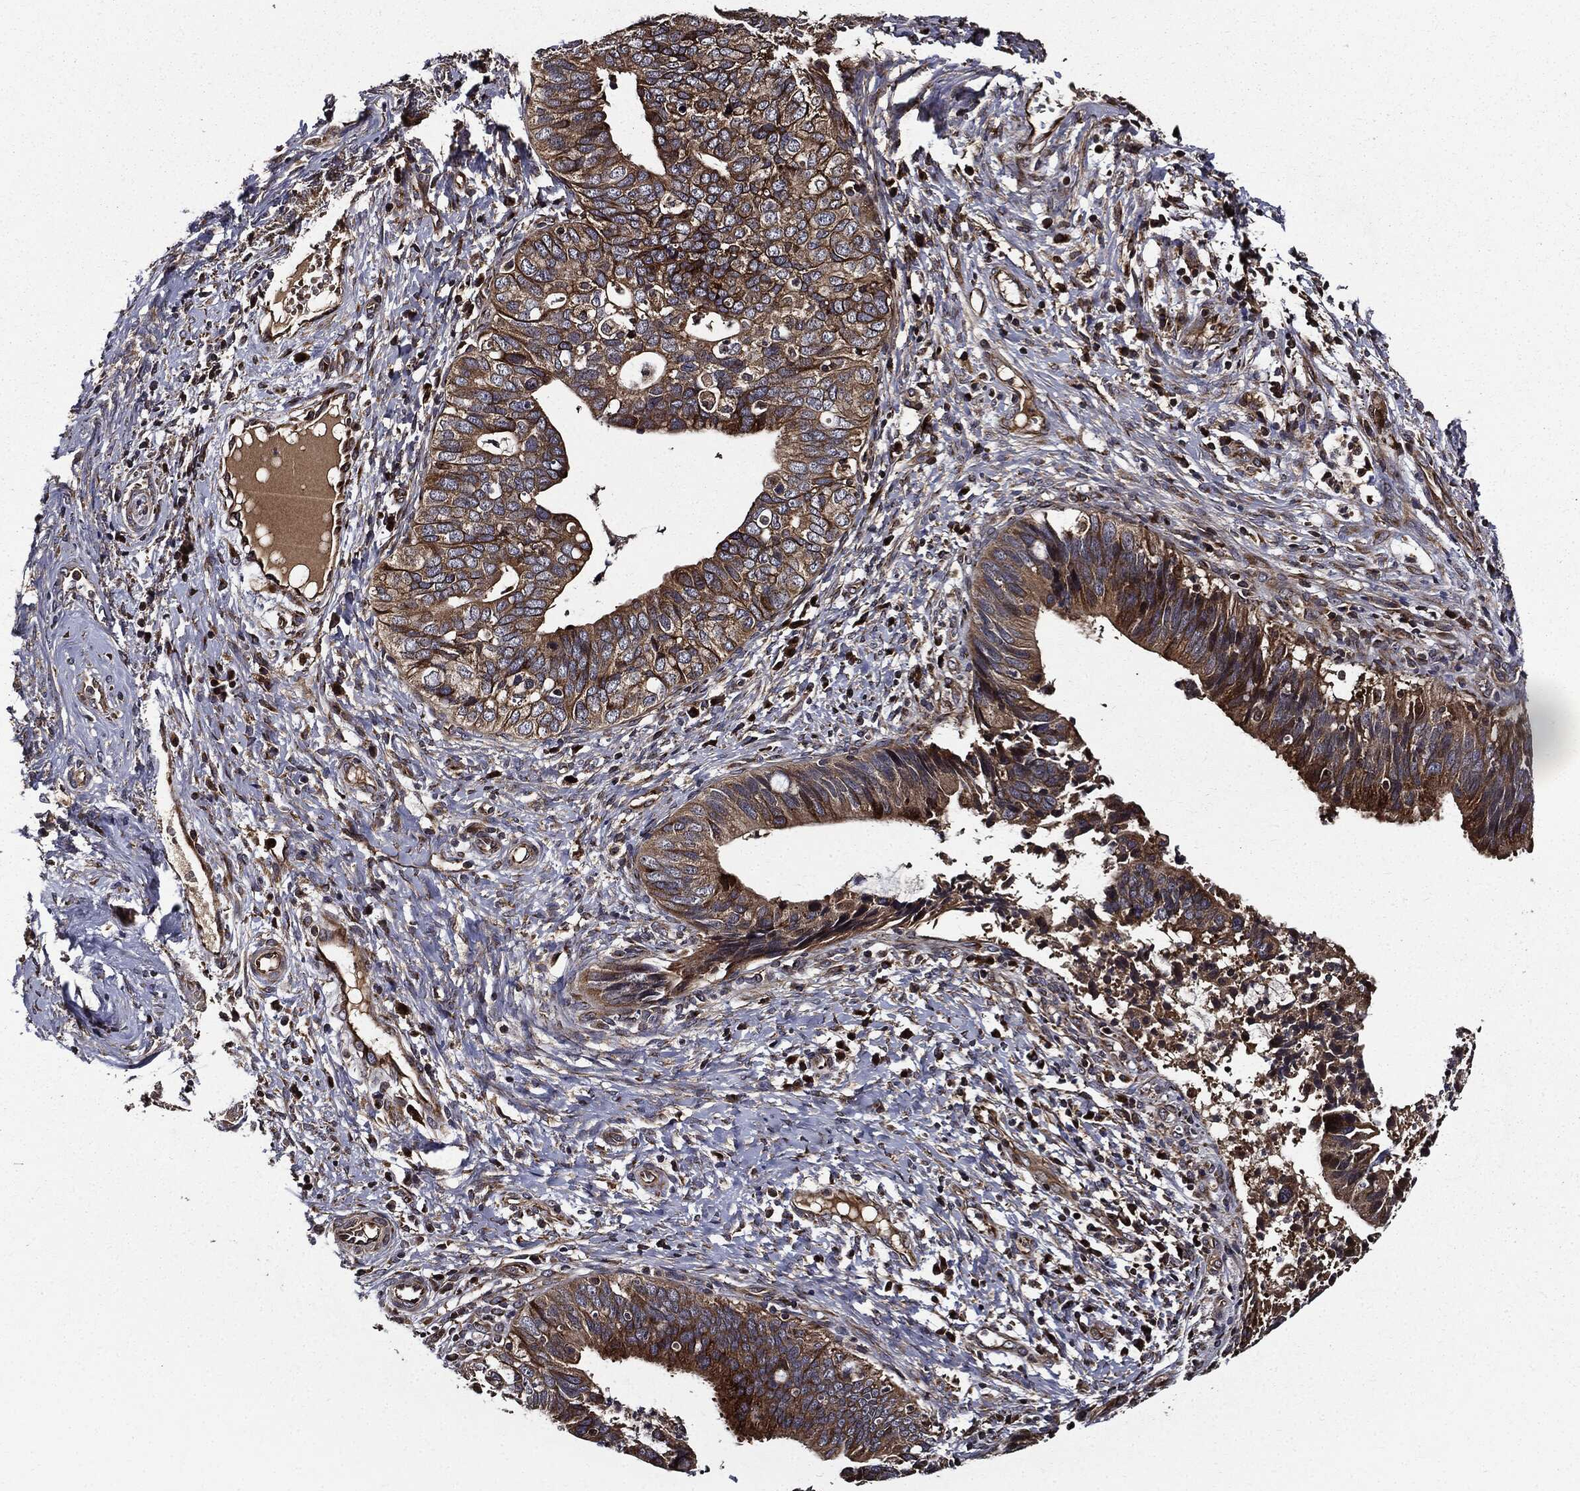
{"staining": {"intensity": "moderate", "quantity": "25%-75%", "location": "cytoplasmic/membranous"}, "tissue": "cervical cancer", "cell_type": "Tumor cells", "image_type": "cancer", "snomed": [{"axis": "morphology", "description": "Adenocarcinoma, NOS"}, {"axis": "topography", "description": "Cervix"}], "caption": "An immunohistochemistry image of neoplastic tissue is shown. Protein staining in brown highlights moderate cytoplasmic/membranous positivity in cervical adenocarcinoma within tumor cells. (brown staining indicates protein expression, while blue staining denotes nuclei).", "gene": "HTT", "patient": {"sex": "female", "age": 42}}